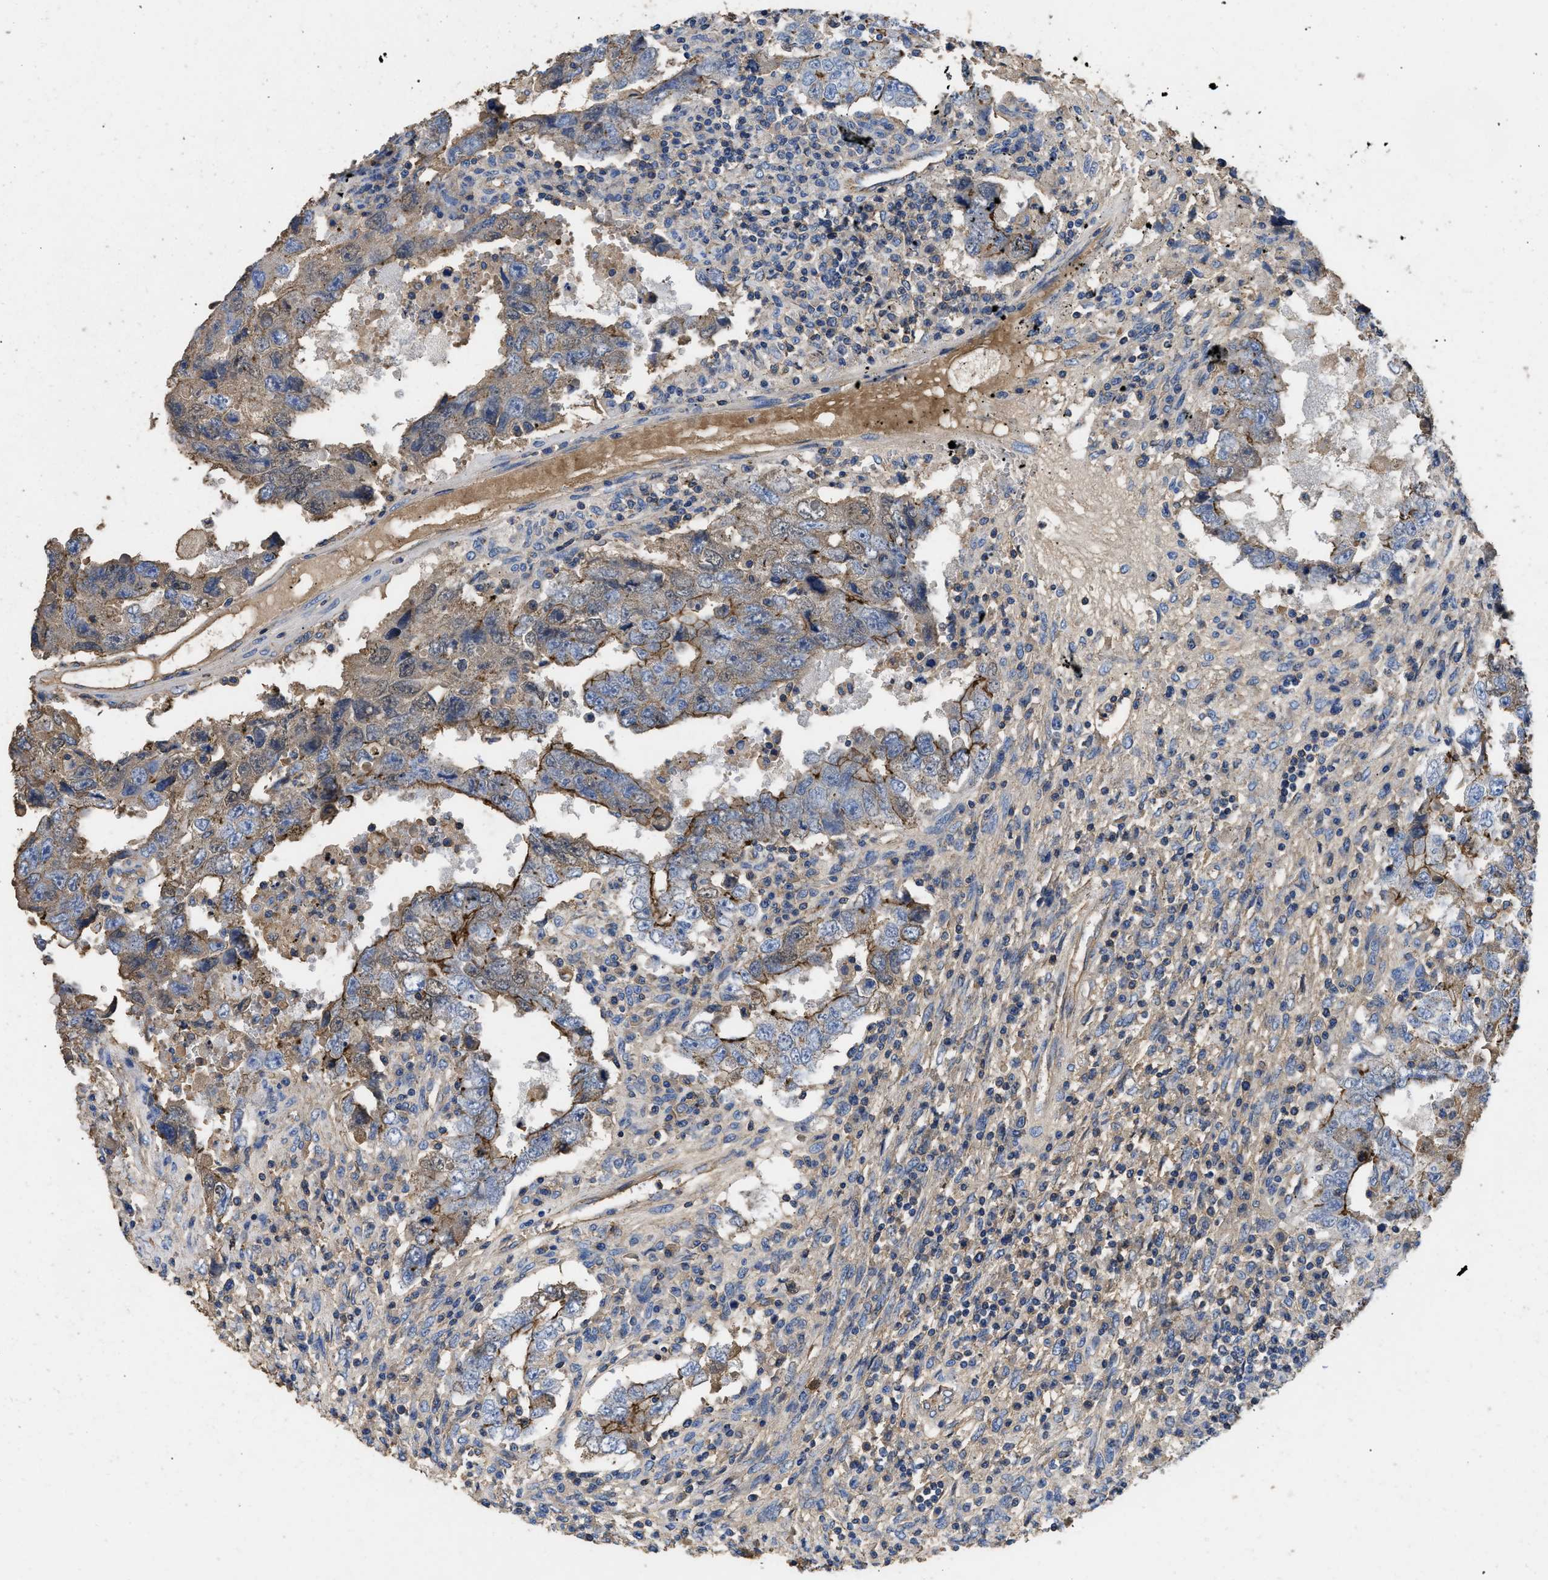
{"staining": {"intensity": "moderate", "quantity": "<25%", "location": "cytoplasmic/membranous"}, "tissue": "testis cancer", "cell_type": "Tumor cells", "image_type": "cancer", "snomed": [{"axis": "morphology", "description": "Carcinoma, Embryonal, NOS"}, {"axis": "topography", "description": "Testis"}], "caption": "IHC of human testis cancer demonstrates low levels of moderate cytoplasmic/membranous expression in about <25% of tumor cells.", "gene": "USP4", "patient": {"sex": "male", "age": 26}}